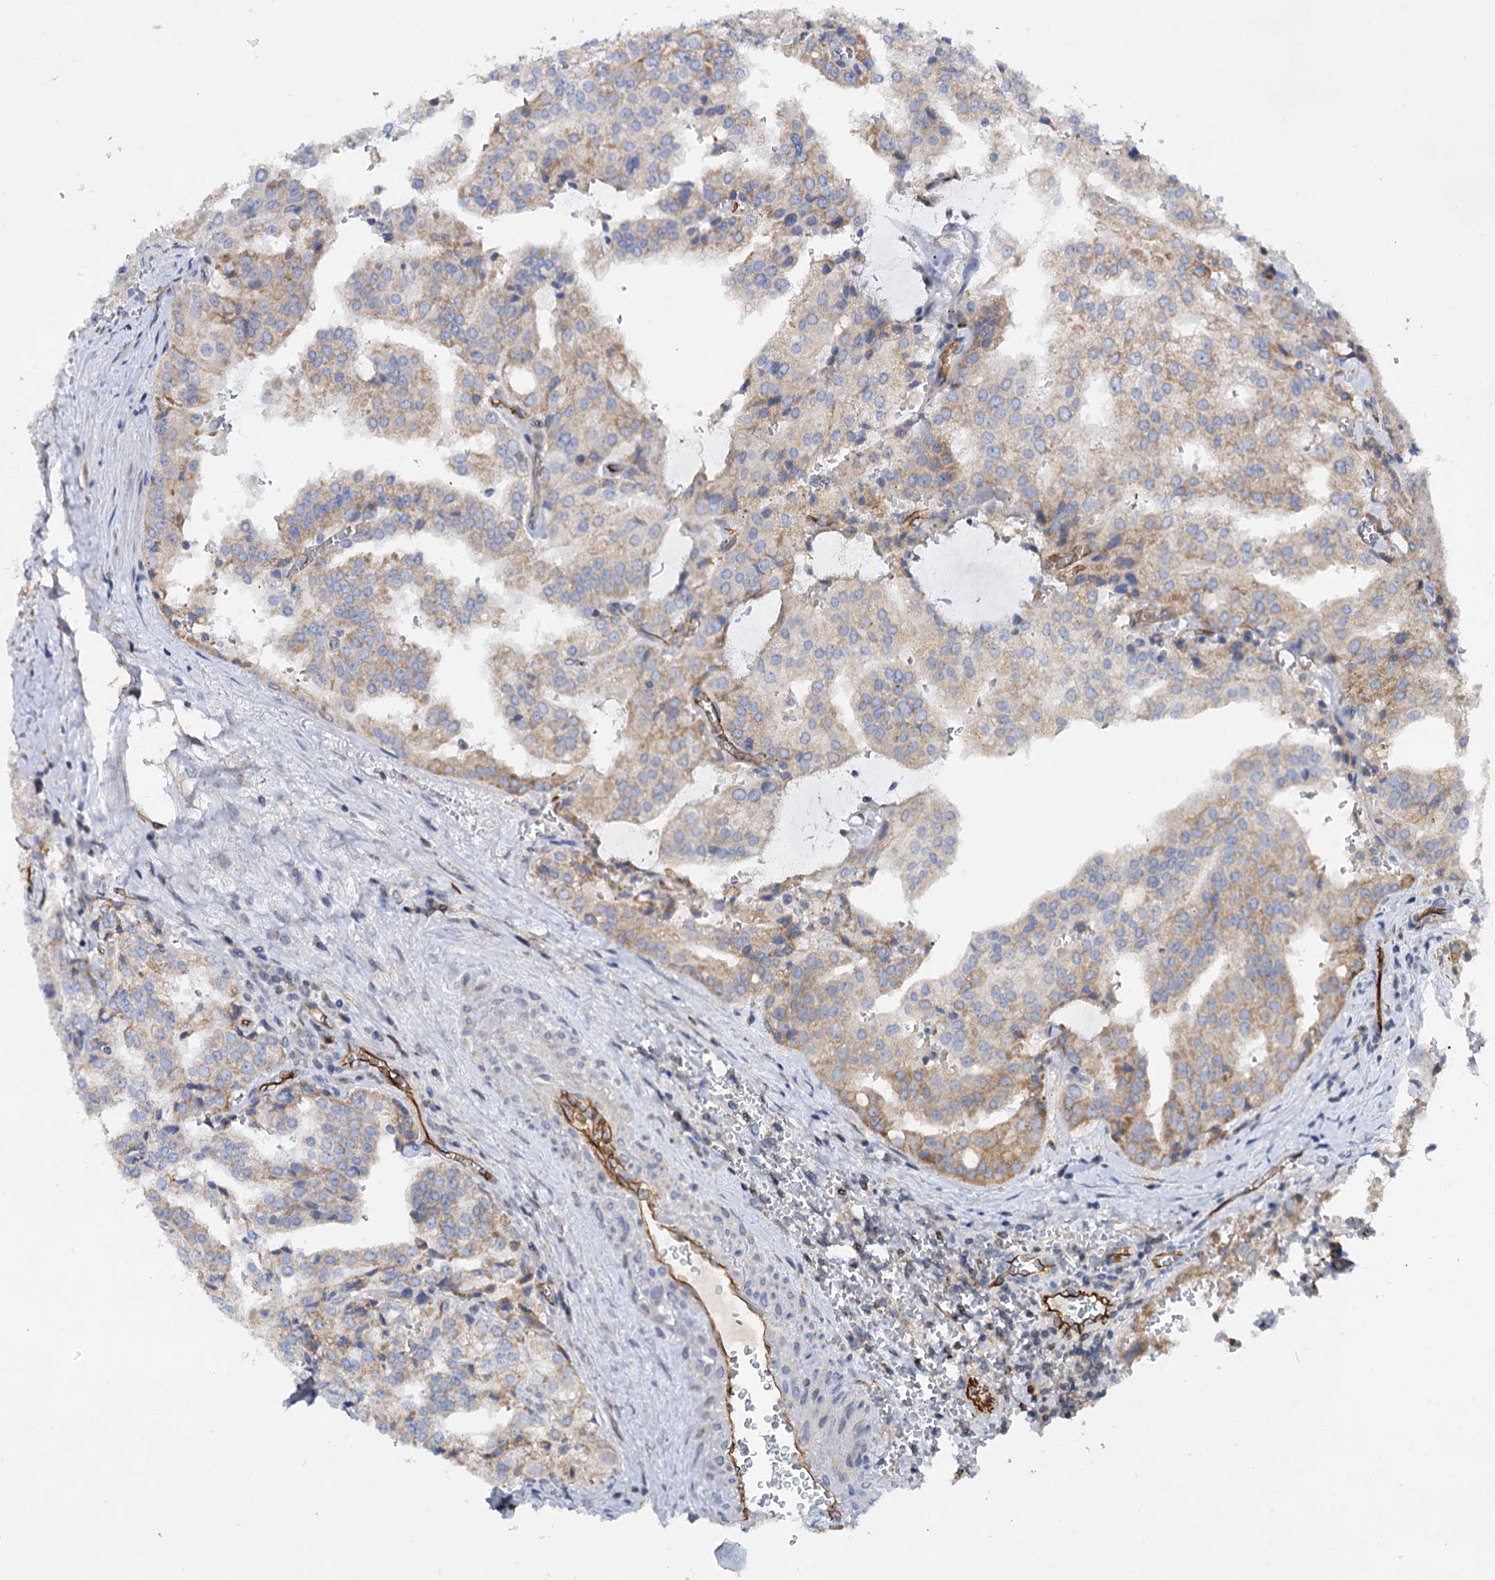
{"staining": {"intensity": "moderate", "quantity": "<25%", "location": "cytoplasmic/membranous"}, "tissue": "prostate cancer", "cell_type": "Tumor cells", "image_type": "cancer", "snomed": [{"axis": "morphology", "description": "Adenocarcinoma, High grade"}, {"axis": "topography", "description": "Prostate"}], "caption": "A micrograph of human prostate cancer (adenocarcinoma (high-grade)) stained for a protein shows moderate cytoplasmic/membranous brown staining in tumor cells. The staining was performed using DAB to visualize the protein expression in brown, while the nuclei were stained in blue with hematoxylin (Magnification: 20x).", "gene": "ABLIM1", "patient": {"sex": "male", "age": 68}}